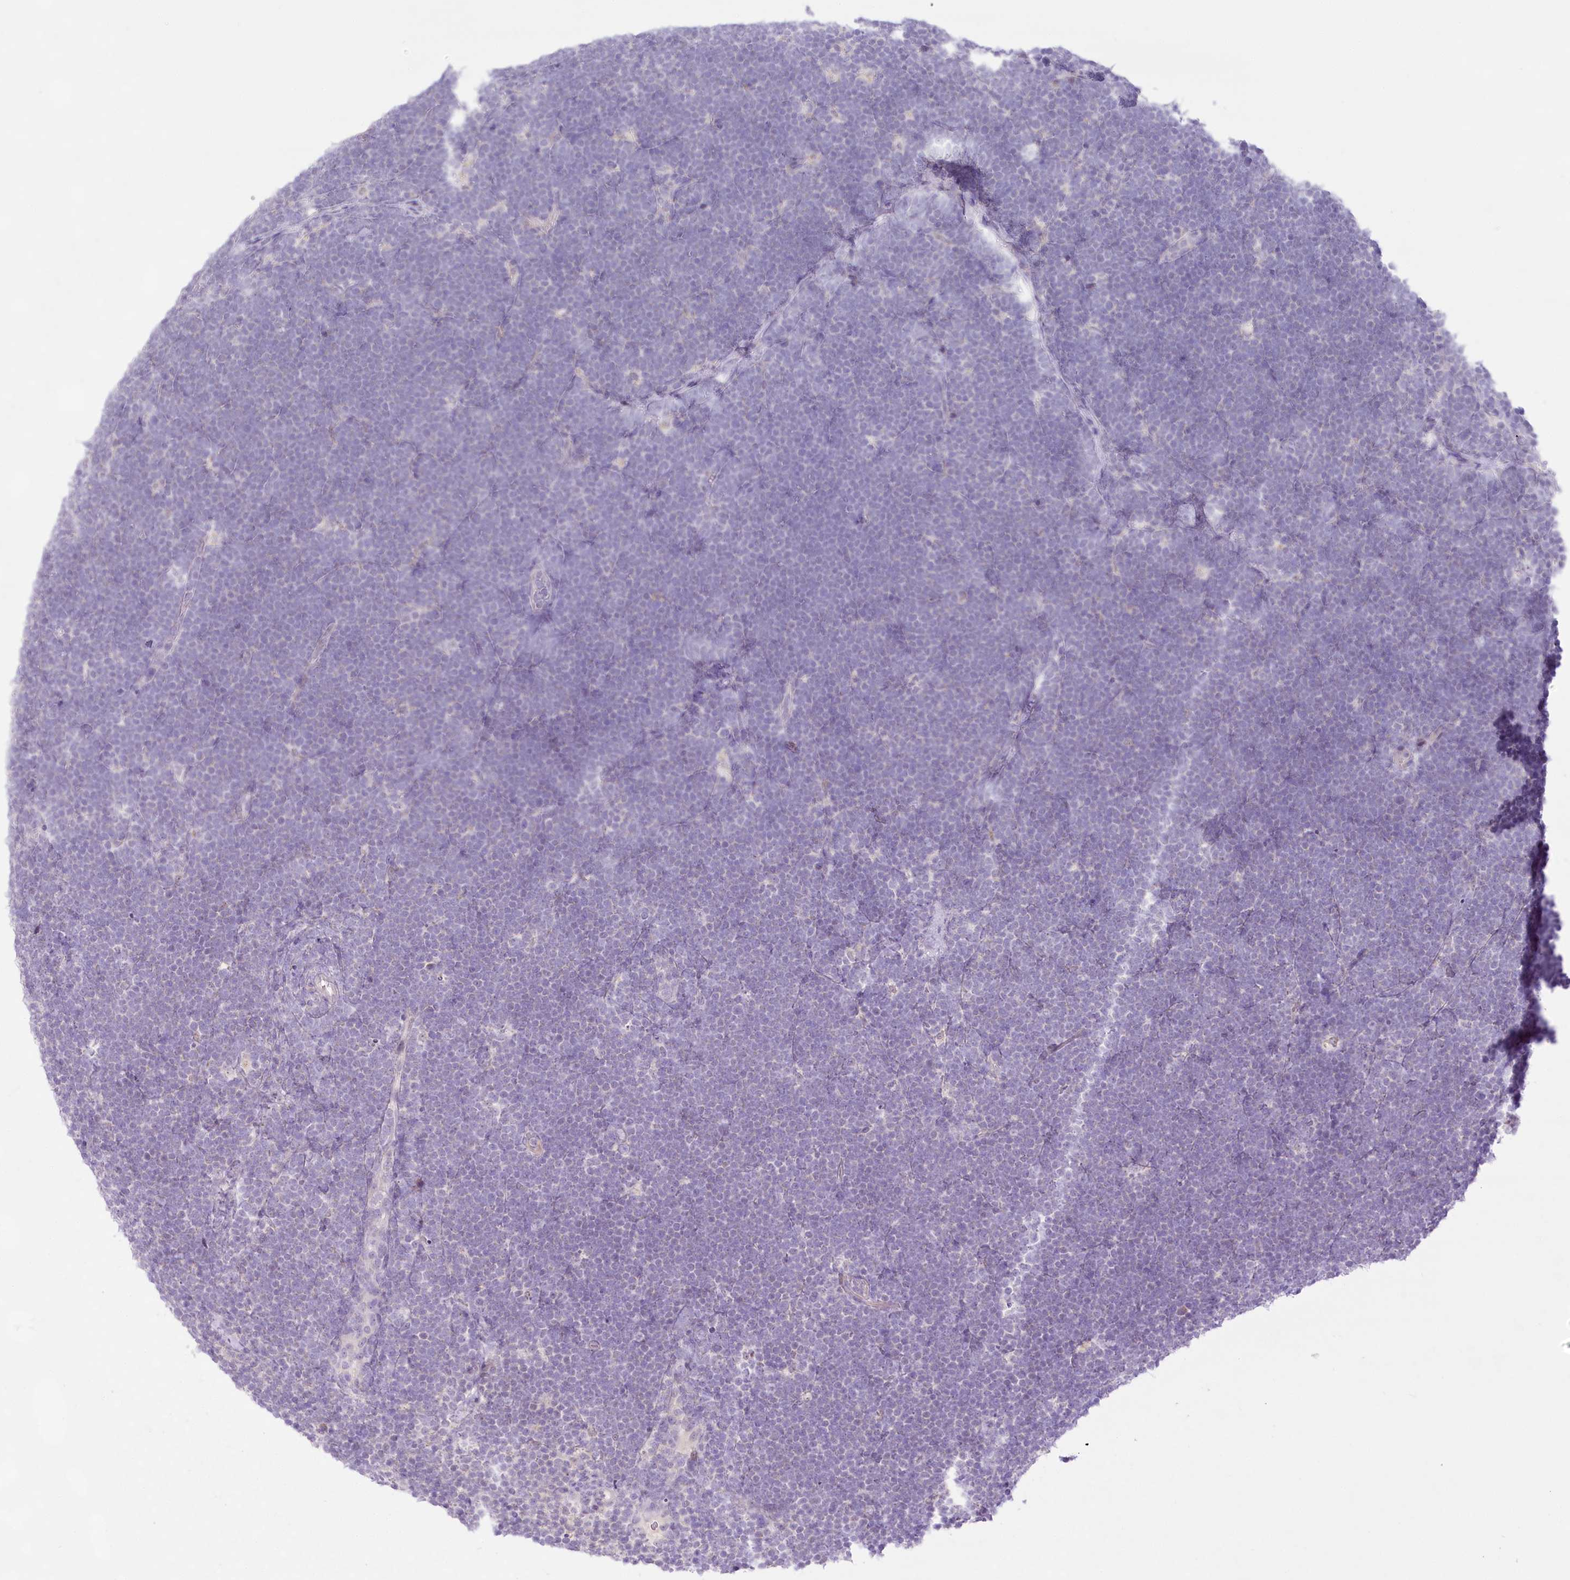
{"staining": {"intensity": "negative", "quantity": "none", "location": "none"}, "tissue": "lymphoma", "cell_type": "Tumor cells", "image_type": "cancer", "snomed": [{"axis": "morphology", "description": "Malignant lymphoma, non-Hodgkin's type, High grade"}, {"axis": "topography", "description": "Lymph node"}], "caption": "DAB immunohistochemical staining of human lymphoma shows no significant positivity in tumor cells.", "gene": "CCDC30", "patient": {"sex": "male", "age": 13}}